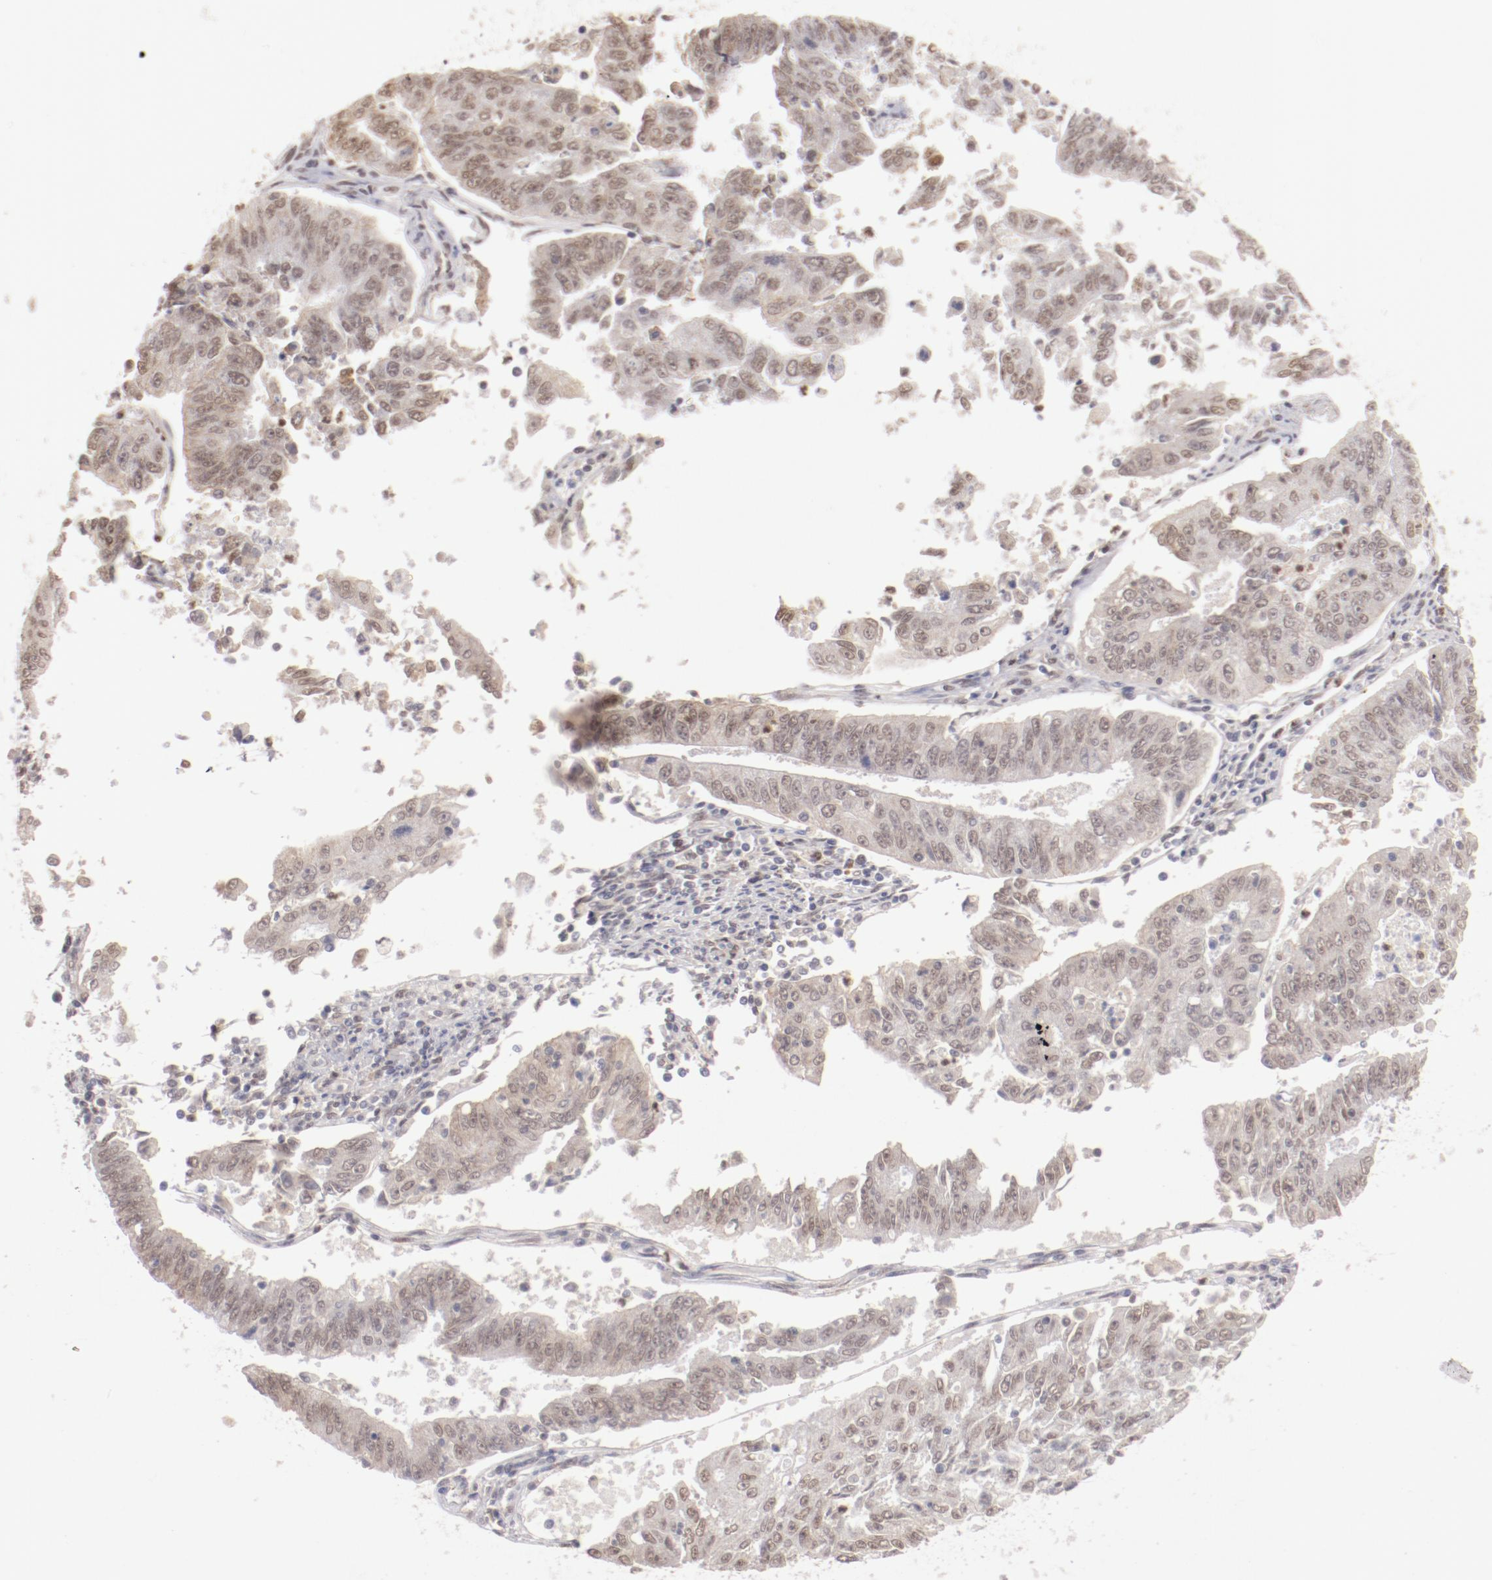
{"staining": {"intensity": "weak", "quantity": ">75%", "location": "cytoplasmic/membranous,nuclear"}, "tissue": "endometrial cancer", "cell_type": "Tumor cells", "image_type": "cancer", "snomed": [{"axis": "morphology", "description": "Adenocarcinoma, NOS"}, {"axis": "topography", "description": "Endometrium"}], "caption": "Weak cytoplasmic/membranous and nuclear positivity for a protein is appreciated in about >75% of tumor cells of endometrial cancer (adenocarcinoma) using immunohistochemistry (IHC).", "gene": "NFE2", "patient": {"sex": "female", "age": 42}}